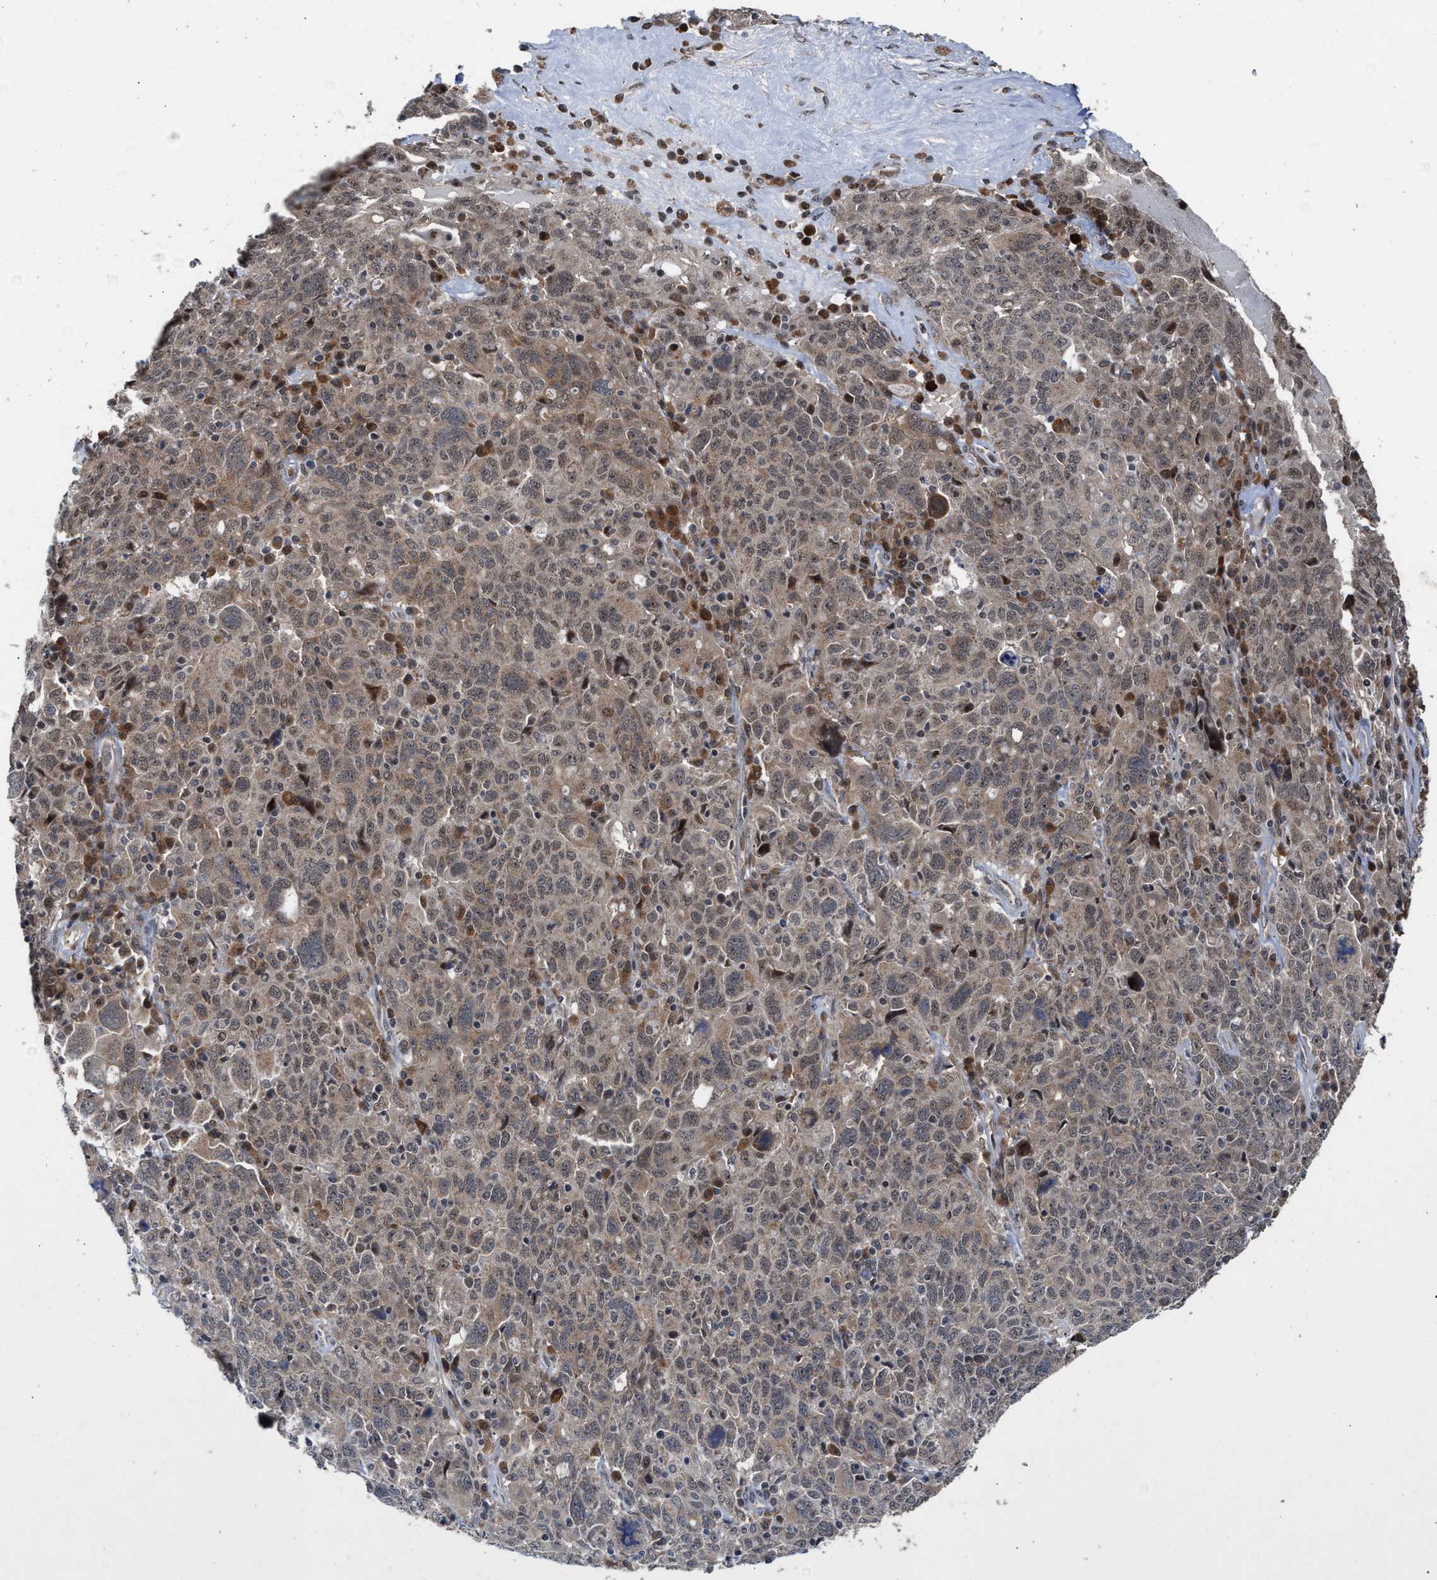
{"staining": {"intensity": "weak", "quantity": ">75%", "location": "cytoplasmic/membranous"}, "tissue": "ovarian cancer", "cell_type": "Tumor cells", "image_type": "cancer", "snomed": [{"axis": "morphology", "description": "Carcinoma, endometroid"}, {"axis": "topography", "description": "Ovary"}], "caption": "High-magnification brightfield microscopy of ovarian cancer stained with DAB (brown) and counterstained with hematoxylin (blue). tumor cells exhibit weak cytoplasmic/membranous staining is seen in approximately>75% of cells.", "gene": "MKNK2", "patient": {"sex": "female", "age": 62}}